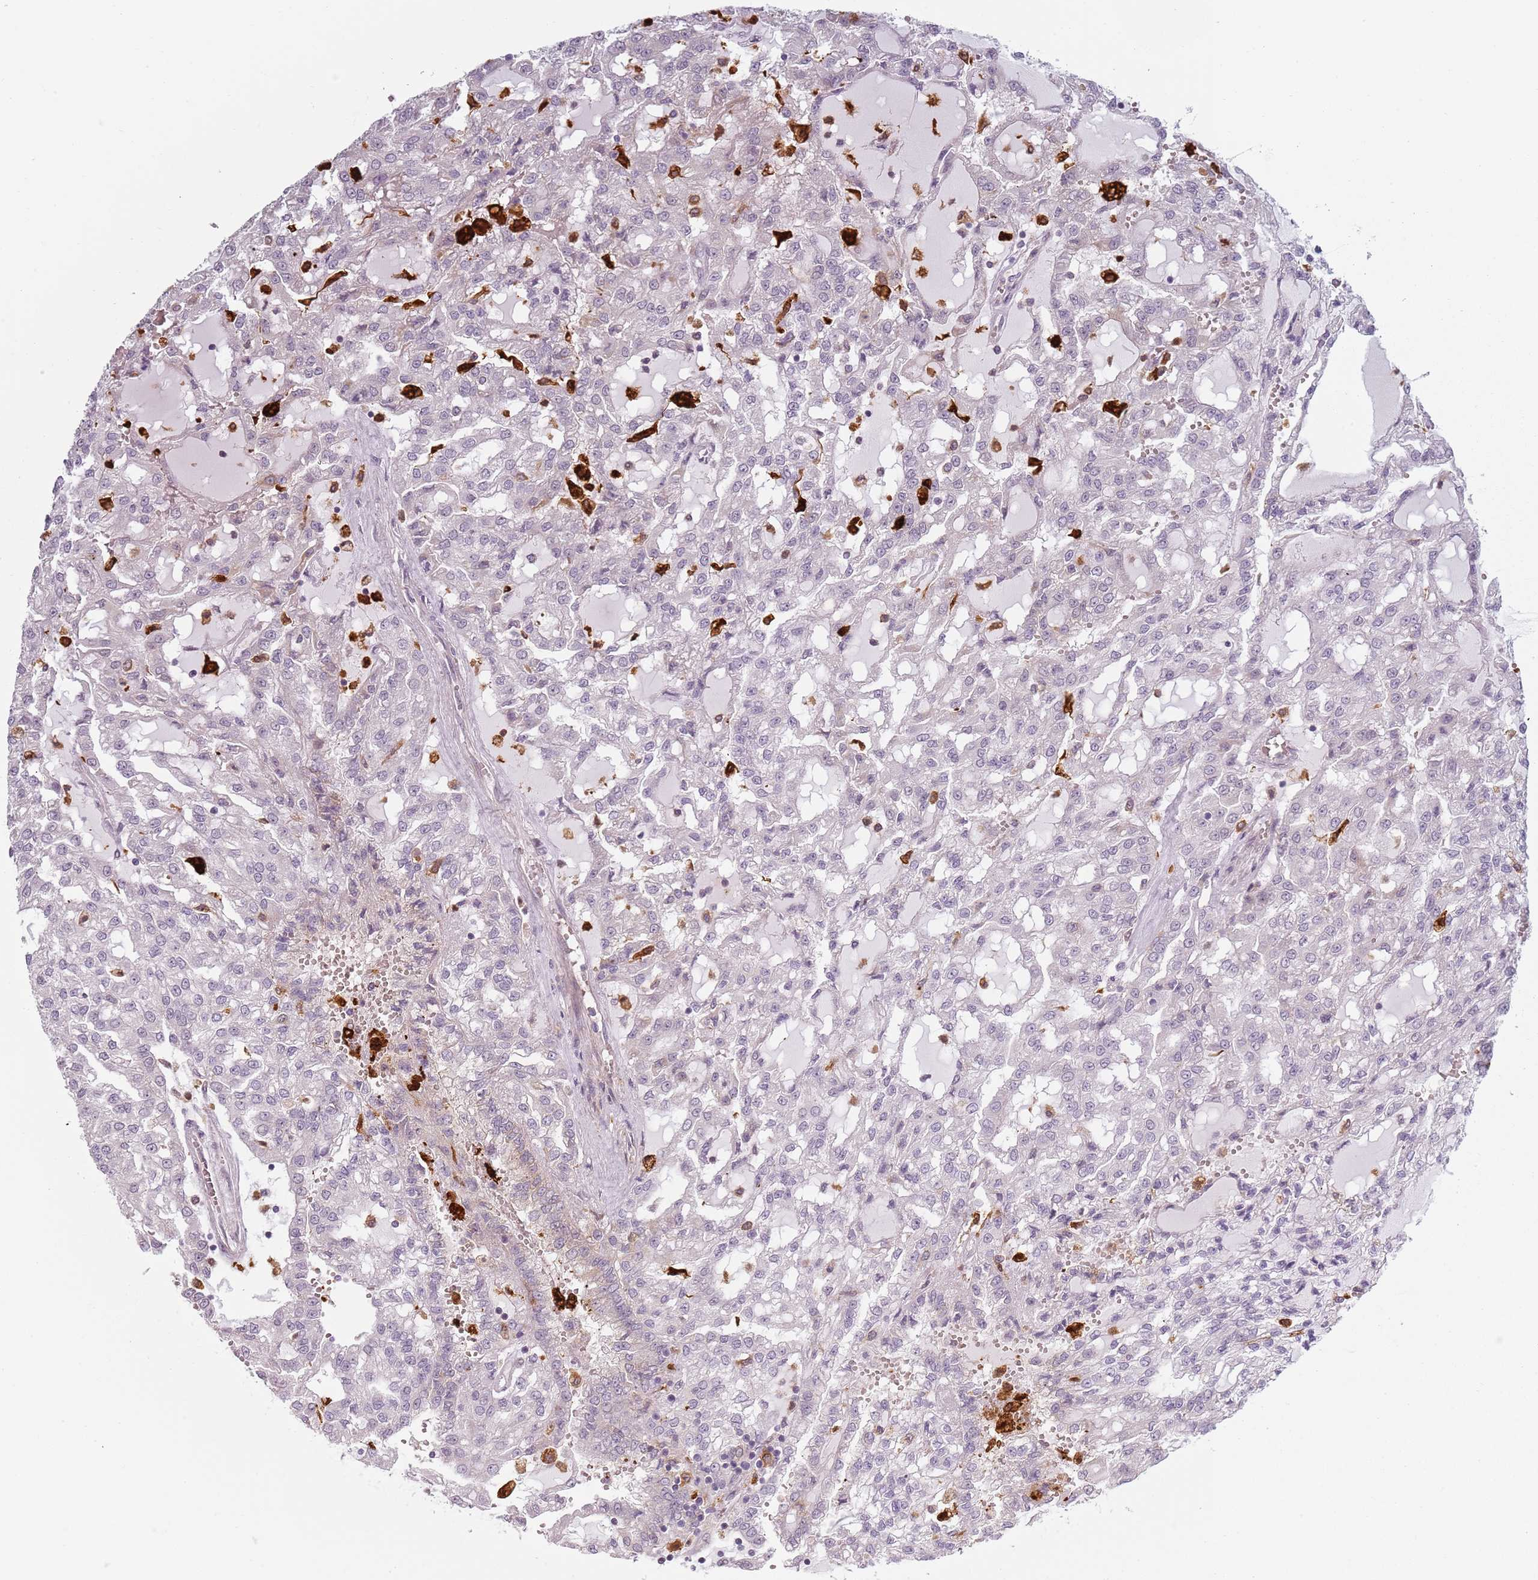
{"staining": {"intensity": "negative", "quantity": "none", "location": "none"}, "tissue": "renal cancer", "cell_type": "Tumor cells", "image_type": "cancer", "snomed": [{"axis": "morphology", "description": "Adenocarcinoma, NOS"}, {"axis": "topography", "description": "Kidney"}], "caption": "High power microscopy micrograph of an IHC micrograph of renal cancer (adenocarcinoma), revealing no significant staining in tumor cells.", "gene": "CC2D2B", "patient": {"sex": "male", "age": 63}}